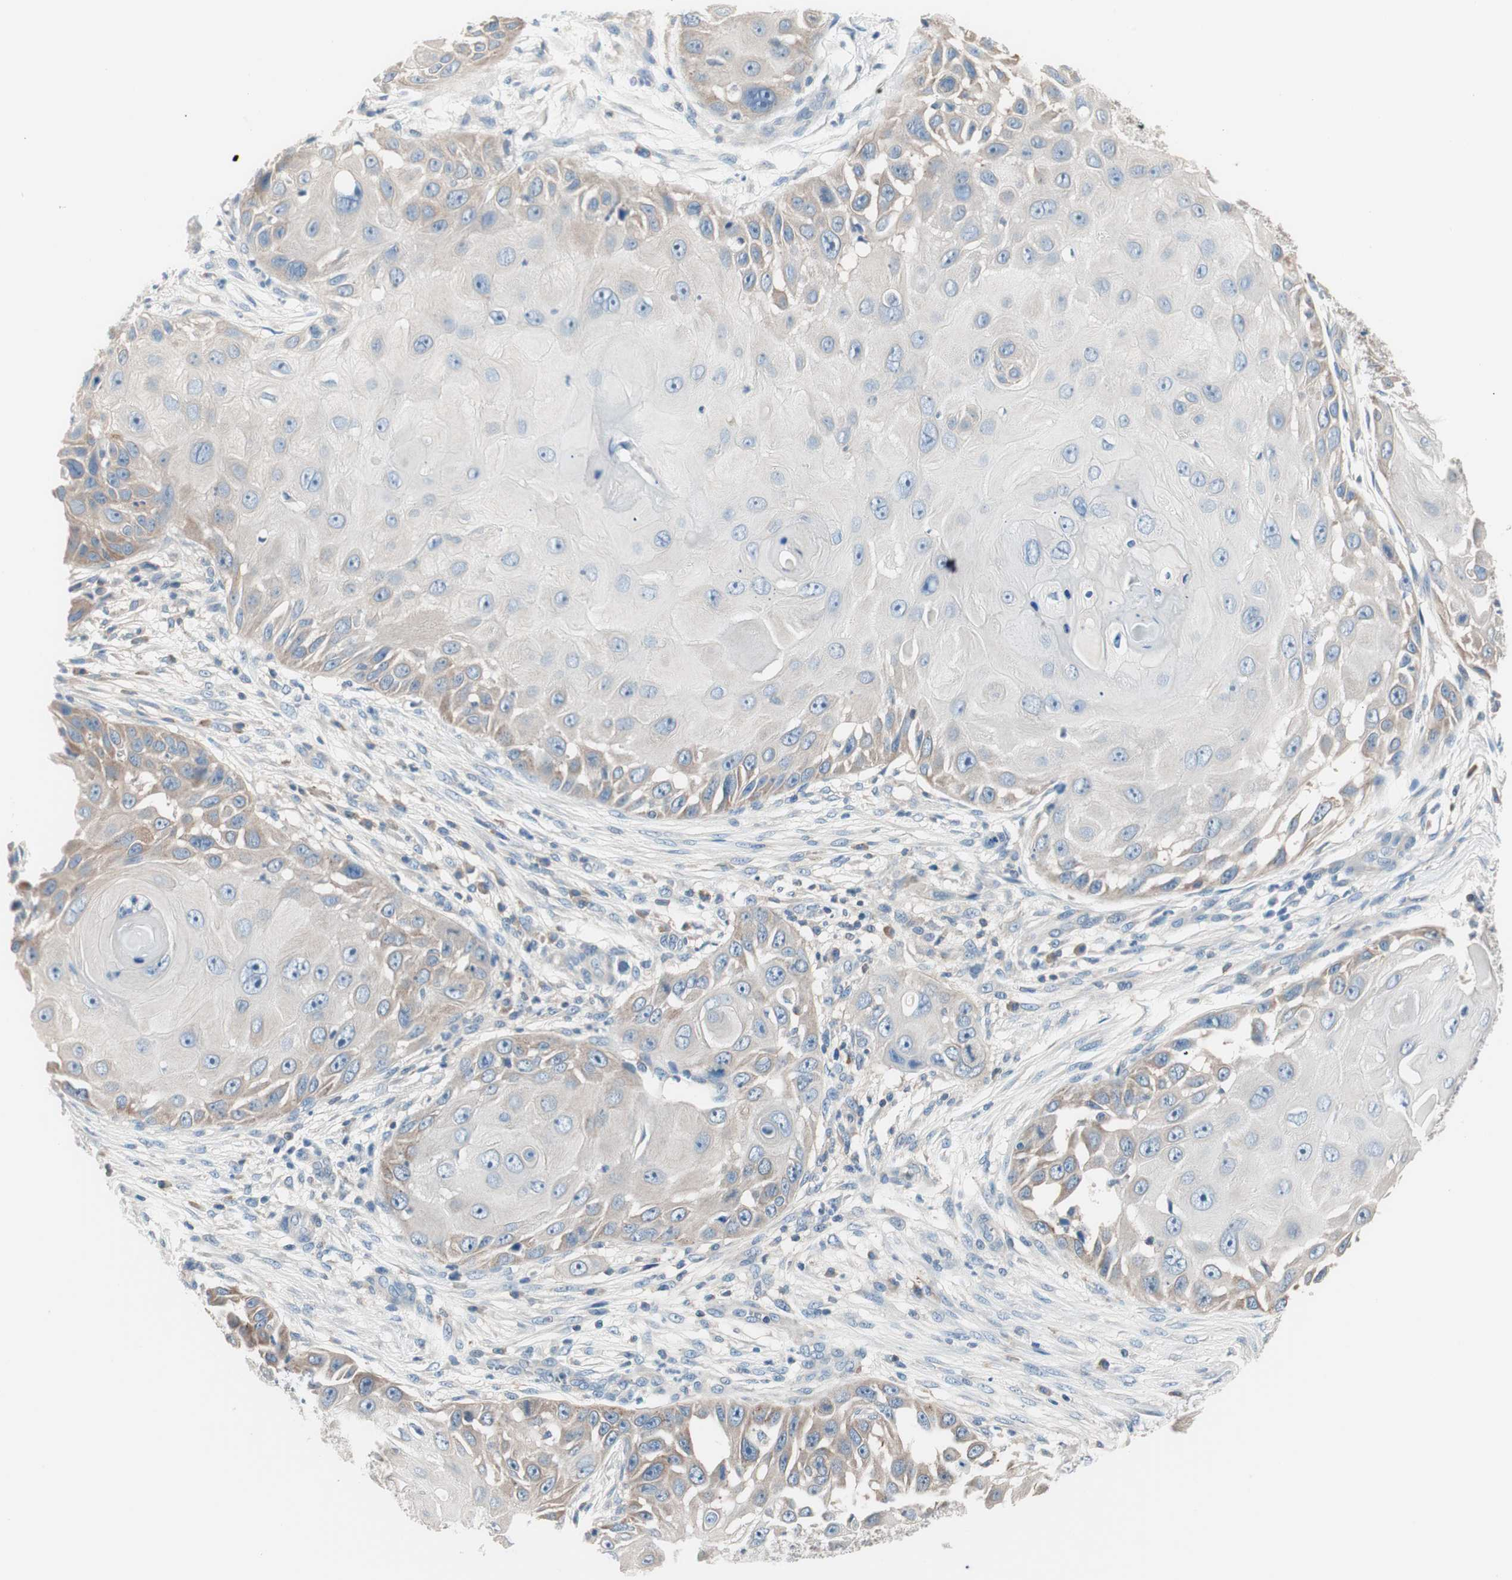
{"staining": {"intensity": "weak", "quantity": "<25%", "location": "cytoplasmic/membranous"}, "tissue": "skin cancer", "cell_type": "Tumor cells", "image_type": "cancer", "snomed": [{"axis": "morphology", "description": "Squamous cell carcinoma, NOS"}, {"axis": "topography", "description": "Skin"}], "caption": "This is an immunohistochemistry micrograph of human skin squamous cell carcinoma. There is no staining in tumor cells.", "gene": "RAD54B", "patient": {"sex": "female", "age": 44}}